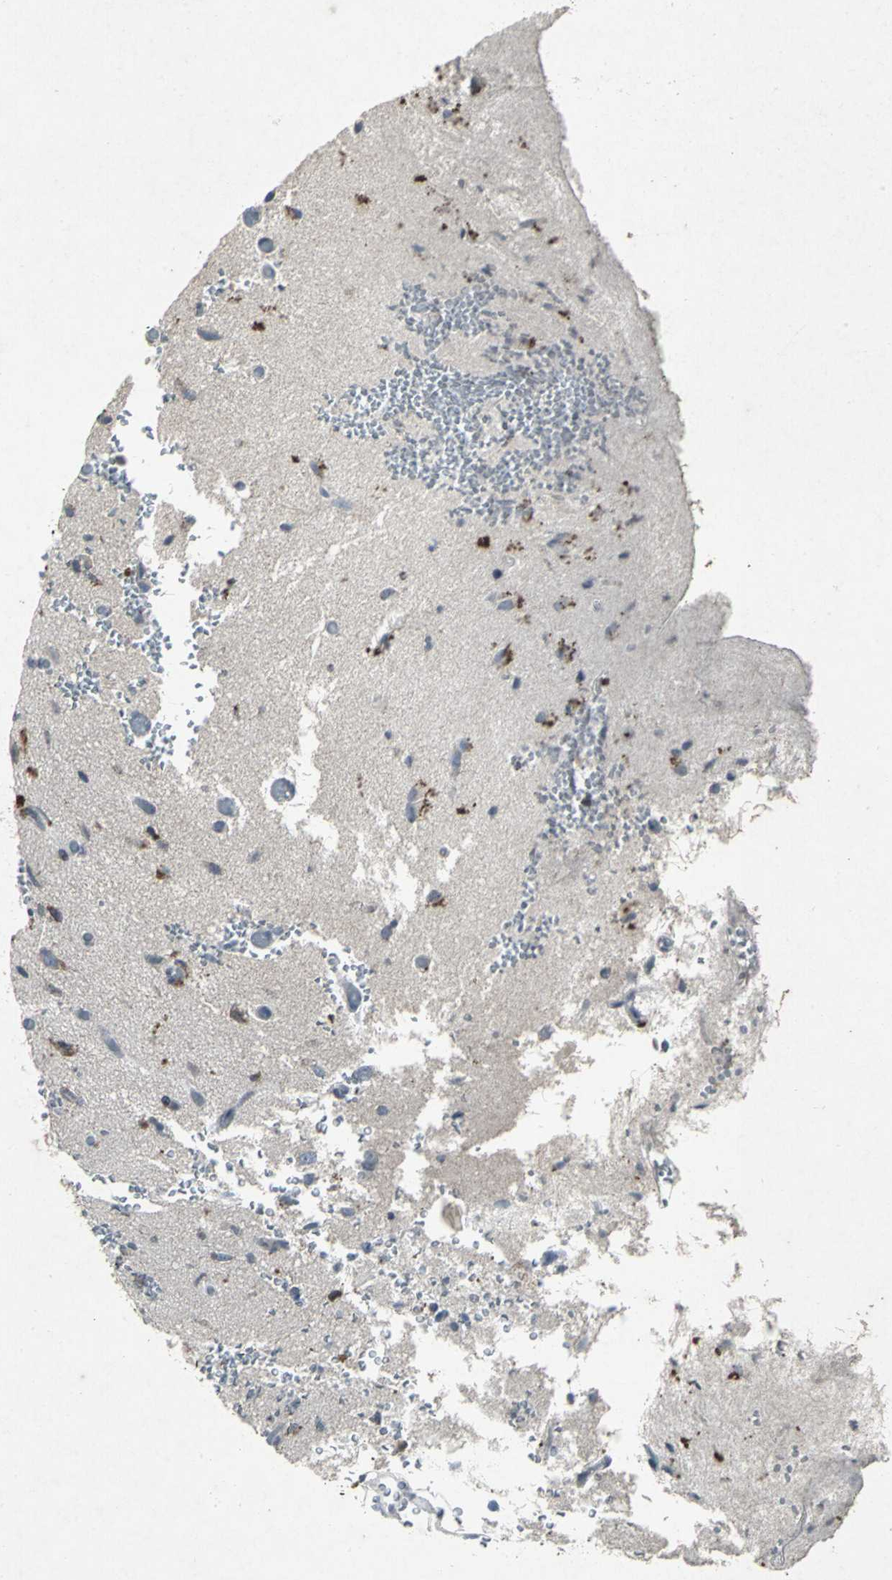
{"staining": {"intensity": "weak", "quantity": "<25%", "location": "cytoplasmic/membranous"}, "tissue": "glioma", "cell_type": "Tumor cells", "image_type": "cancer", "snomed": [{"axis": "morphology", "description": "Glioma, malignant, High grade"}, {"axis": "topography", "description": "Brain"}], "caption": "Immunohistochemistry (IHC) of glioma exhibits no staining in tumor cells. Brightfield microscopy of immunohistochemistry stained with DAB (brown) and hematoxylin (blue), captured at high magnification.", "gene": "BMP4", "patient": {"sex": "male", "age": 47}}